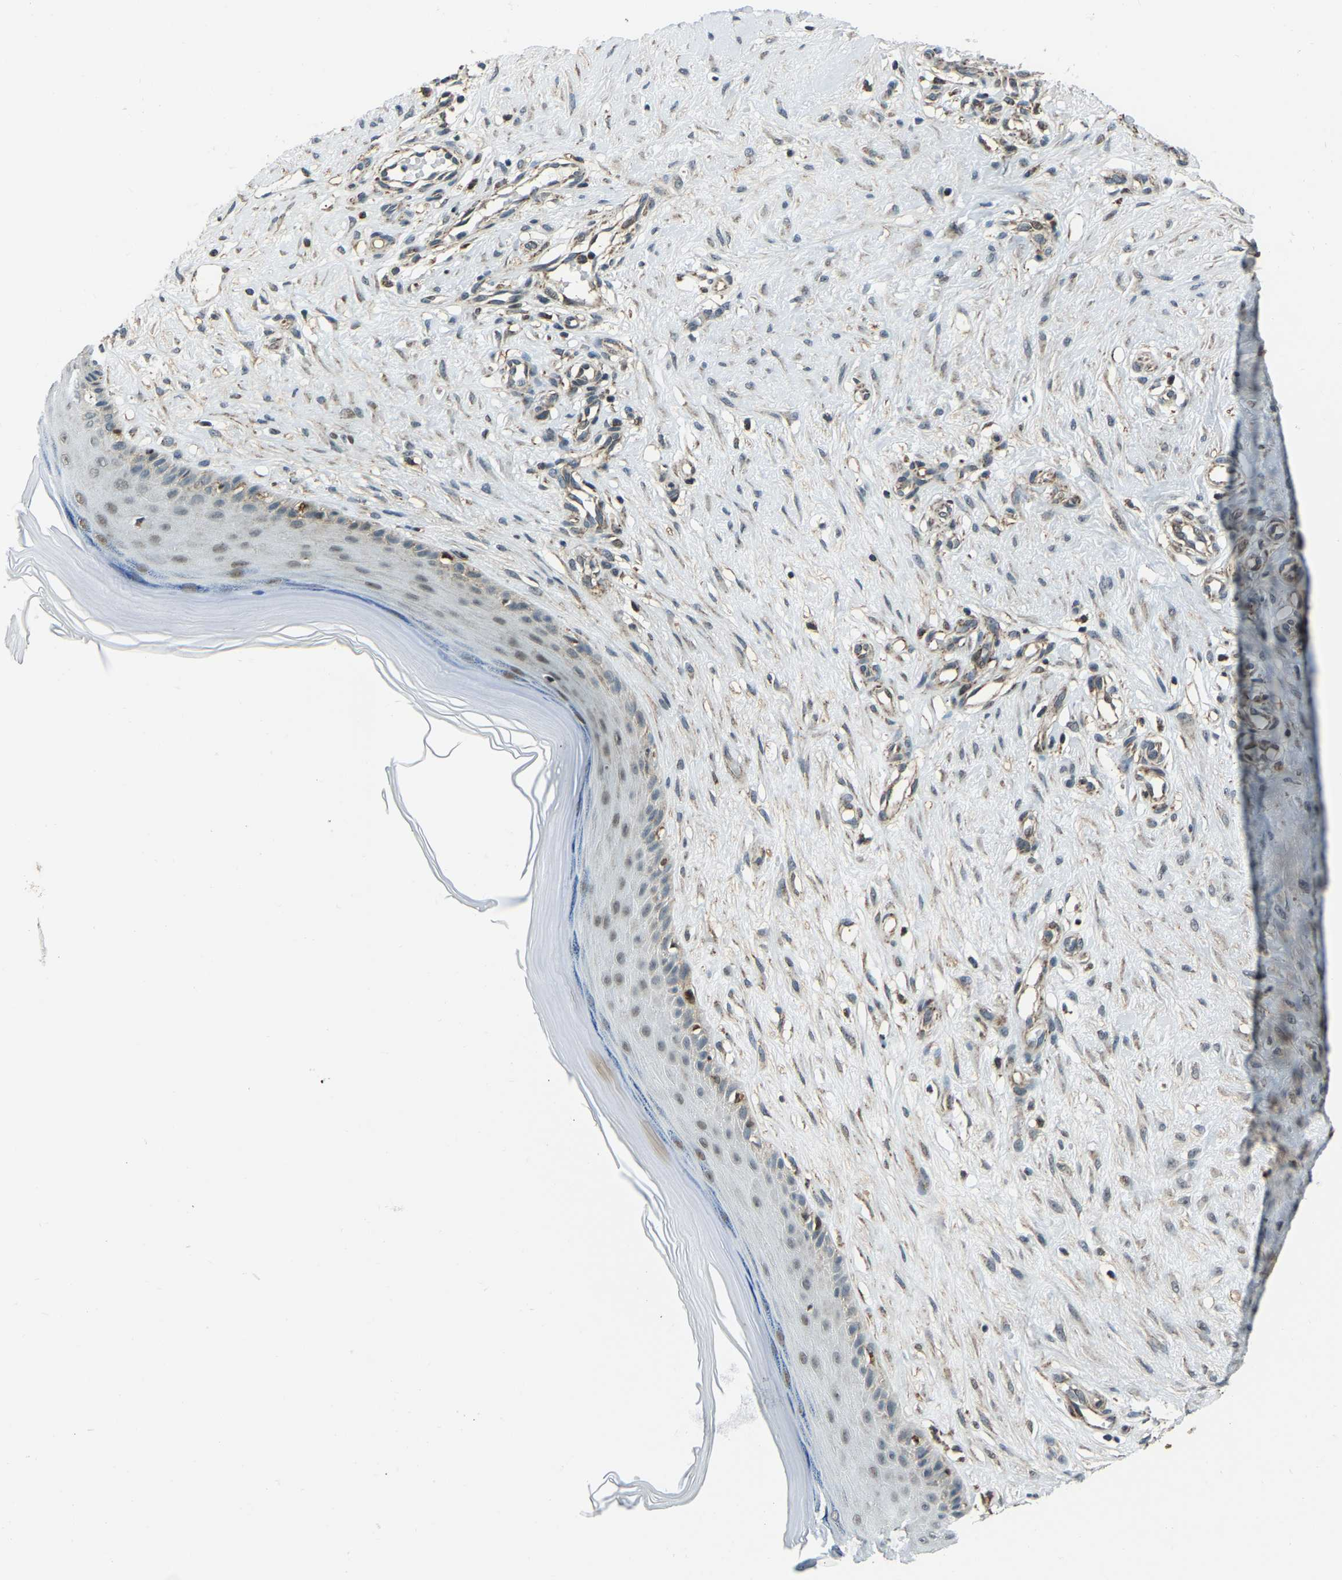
{"staining": {"intensity": "negative", "quantity": "none", "location": "none"}, "tissue": "skin", "cell_type": "Fibroblasts", "image_type": "normal", "snomed": [{"axis": "morphology", "description": "Normal tissue, NOS"}, {"axis": "topography", "description": "Skin"}], "caption": "IHC histopathology image of normal skin stained for a protein (brown), which shows no positivity in fibroblasts. Brightfield microscopy of immunohistochemistry (IHC) stained with DAB (3,3'-diaminobenzidine) (brown) and hematoxylin (blue), captured at high magnification.", "gene": "RBM33", "patient": {"sex": "male", "age": 41}}